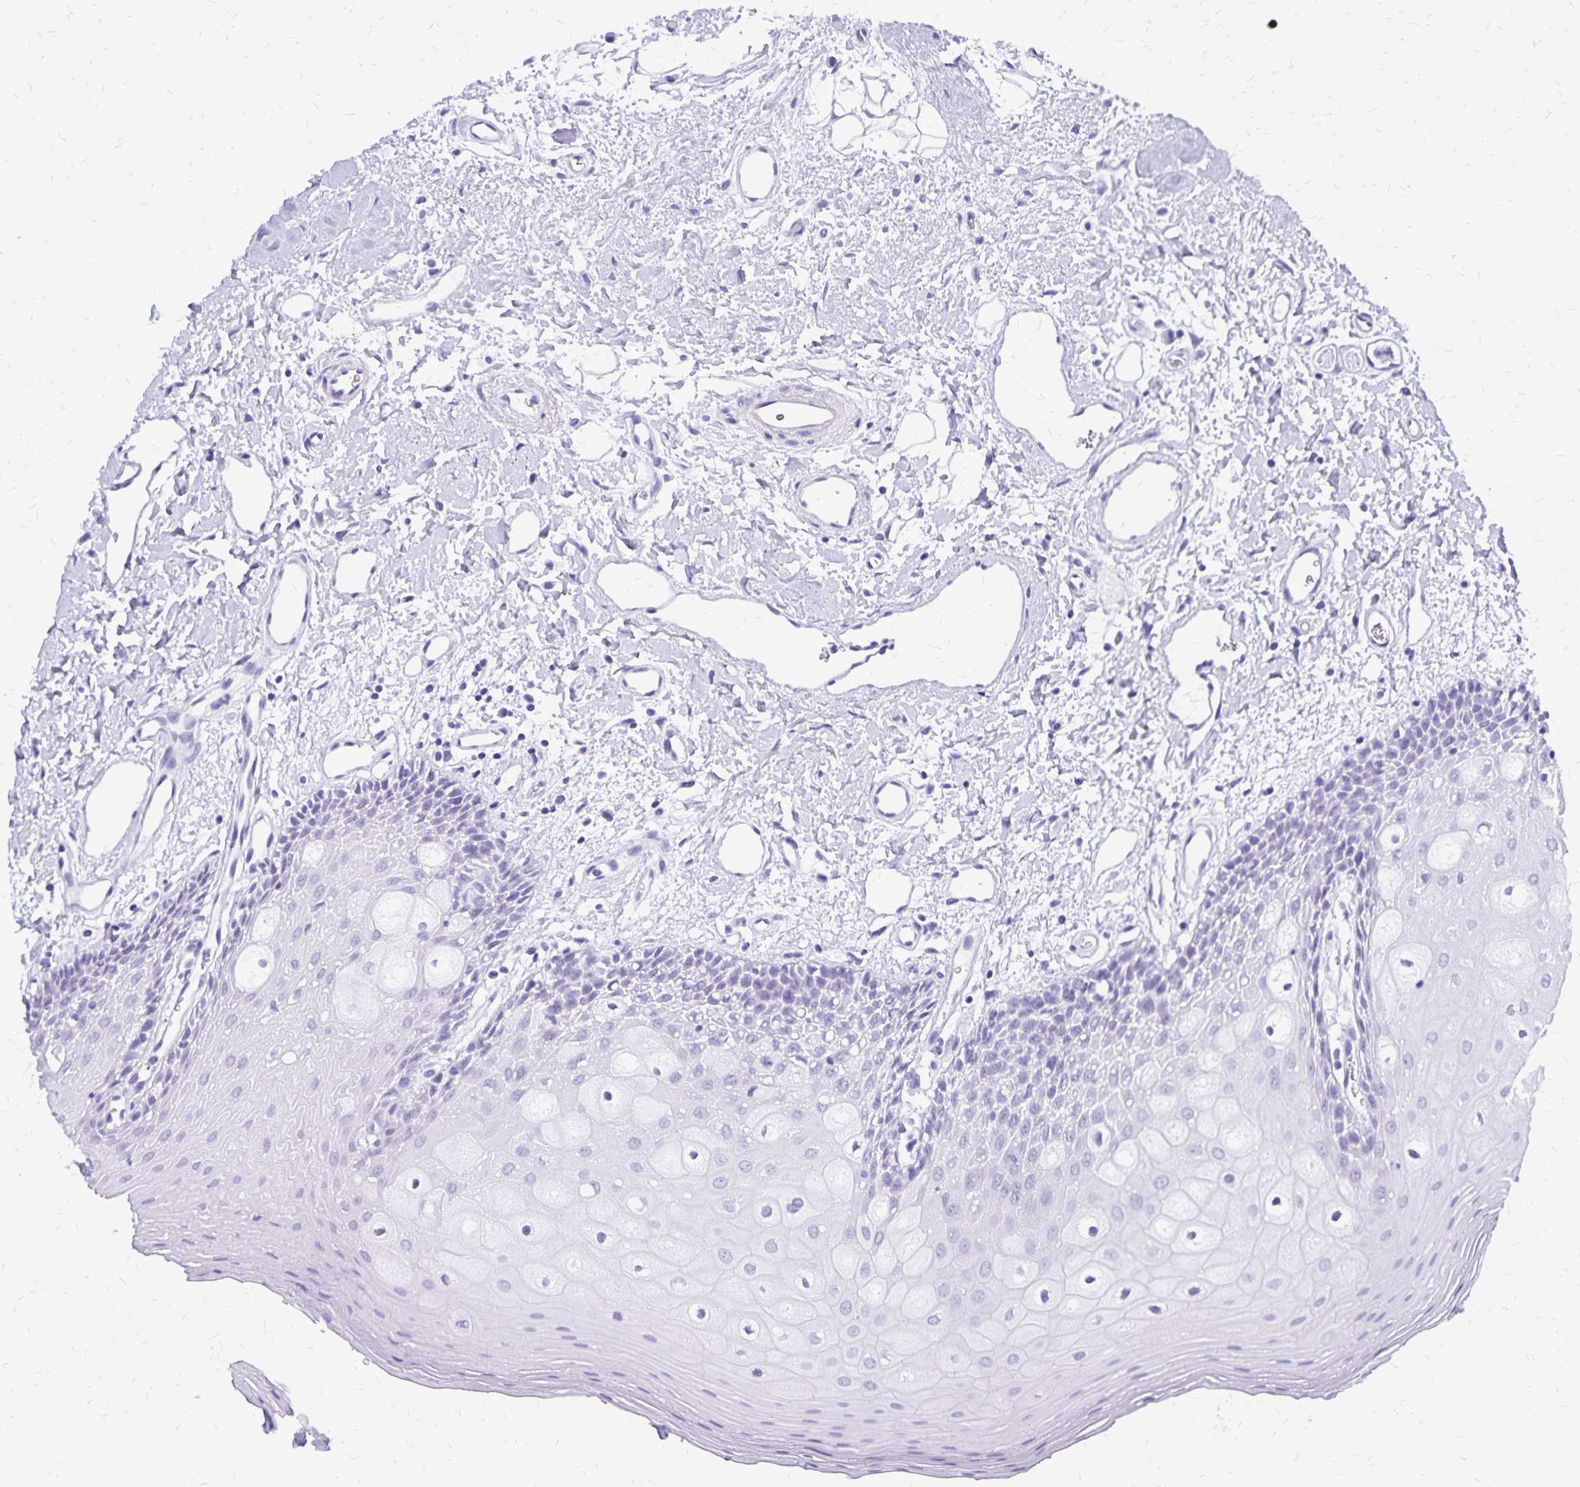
{"staining": {"intensity": "negative", "quantity": "none", "location": "none"}, "tissue": "oral mucosa", "cell_type": "Squamous epithelial cells", "image_type": "normal", "snomed": [{"axis": "morphology", "description": "Normal tissue, NOS"}, {"axis": "topography", "description": "Oral tissue"}], "caption": "A high-resolution histopathology image shows IHC staining of normal oral mucosa, which exhibits no significant expression in squamous epithelial cells.", "gene": "HMGB3", "patient": {"sex": "female", "age": 43}}